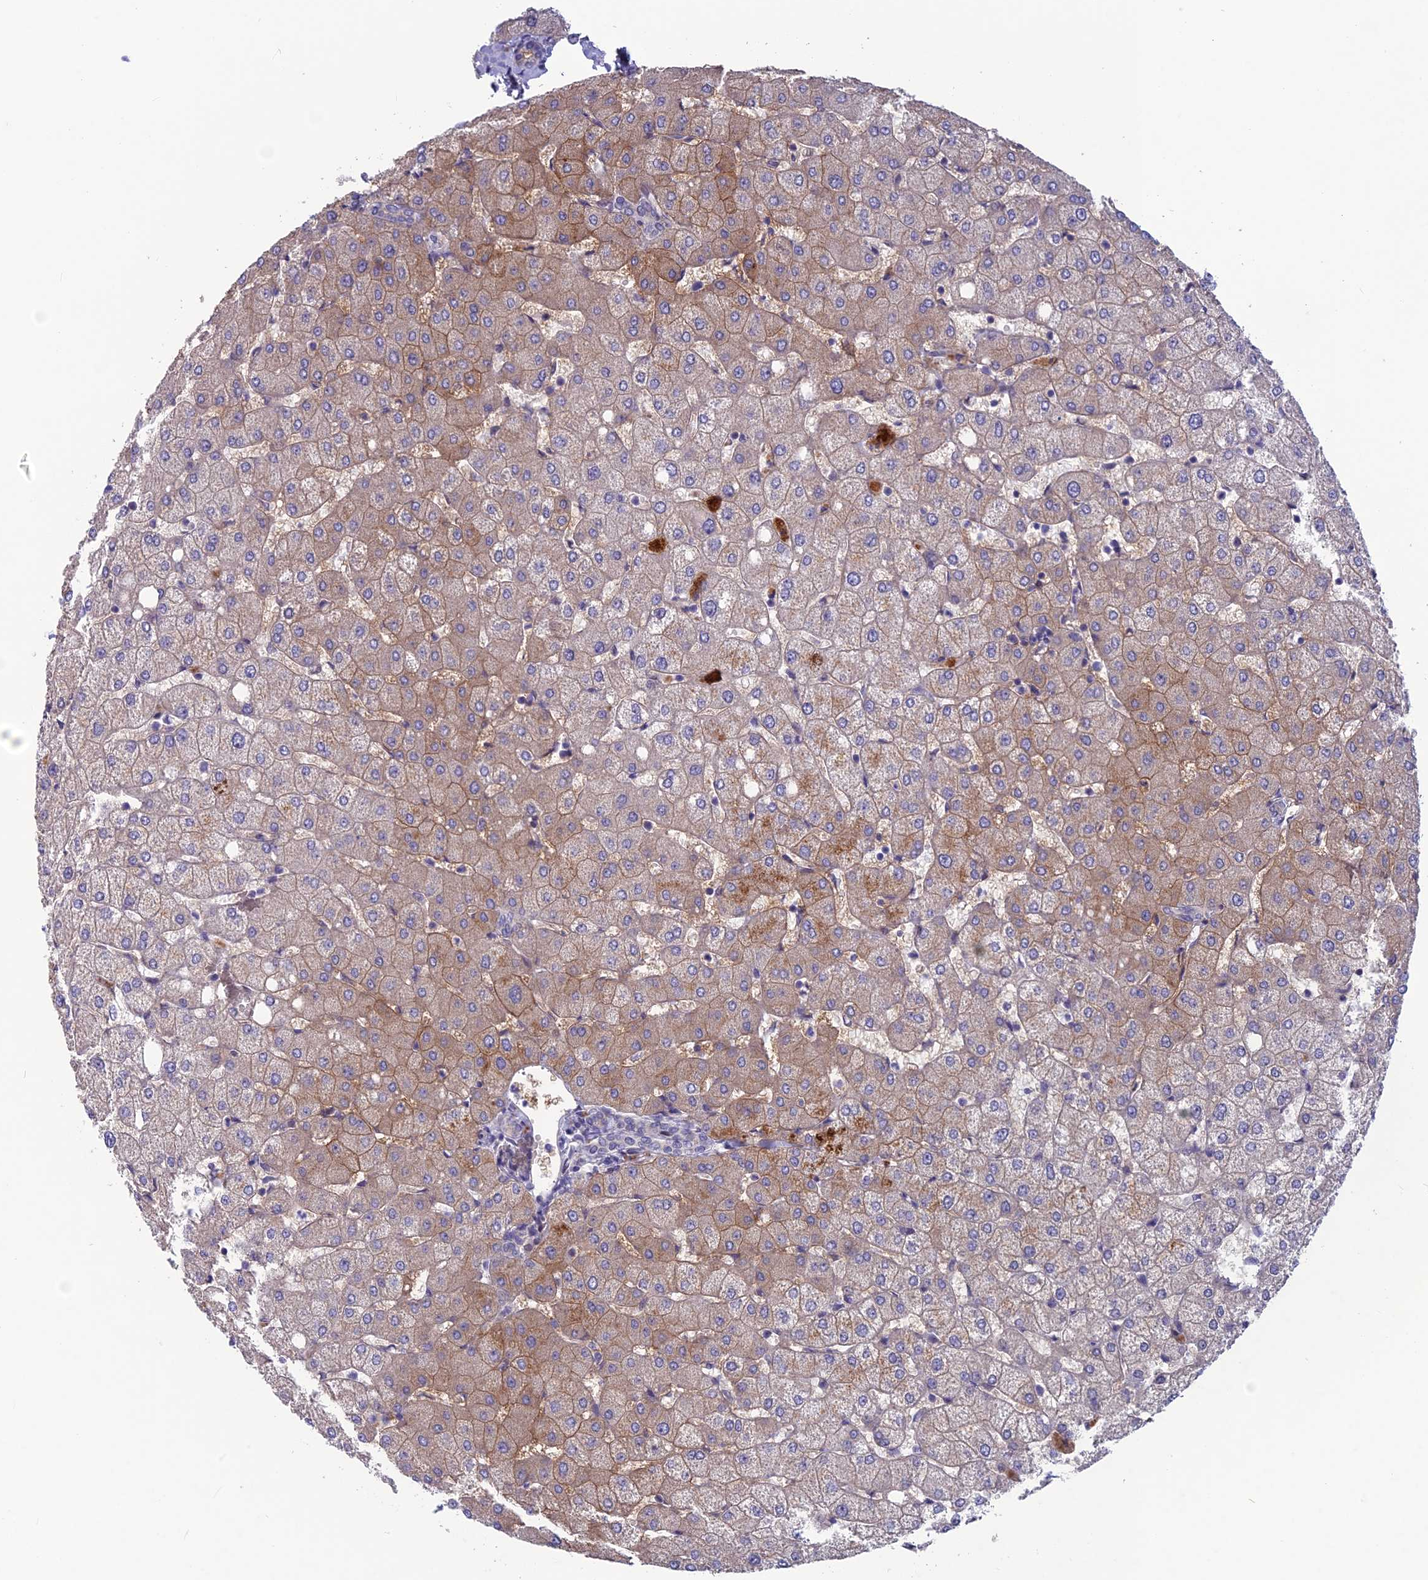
{"staining": {"intensity": "negative", "quantity": "none", "location": "none"}, "tissue": "liver", "cell_type": "Cholangiocytes", "image_type": "normal", "snomed": [{"axis": "morphology", "description": "Normal tissue, NOS"}, {"axis": "topography", "description": "Liver"}], "caption": "The histopathology image demonstrates no significant staining in cholangiocytes of liver.", "gene": "FKBPL", "patient": {"sex": "female", "age": 54}}